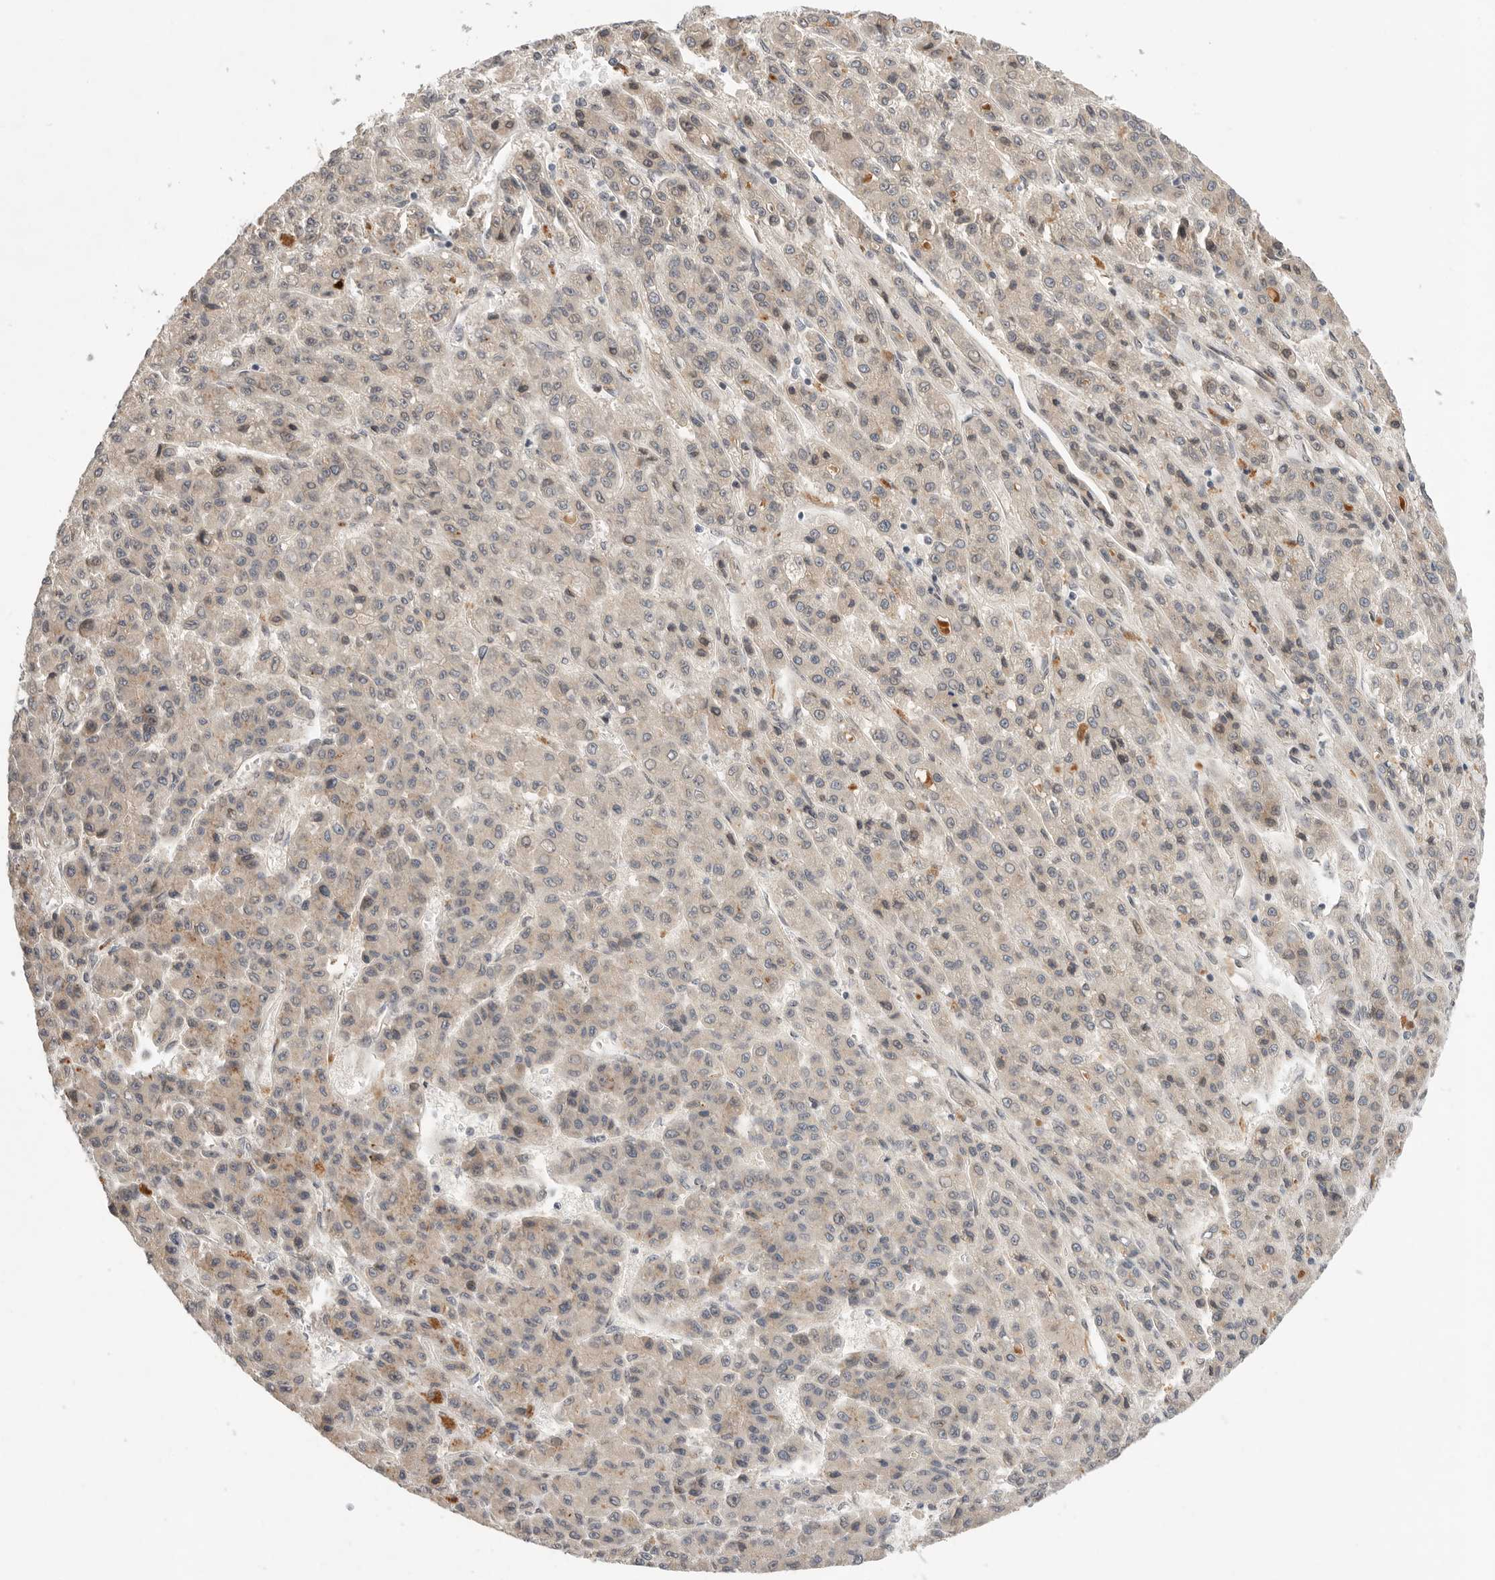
{"staining": {"intensity": "weak", "quantity": "<25%", "location": "cytoplasmic/membranous"}, "tissue": "liver cancer", "cell_type": "Tumor cells", "image_type": "cancer", "snomed": [{"axis": "morphology", "description": "Carcinoma, Hepatocellular, NOS"}, {"axis": "topography", "description": "Liver"}], "caption": "Immunohistochemistry of liver hepatocellular carcinoma reveals no positivity in tumor cells.", "gene": "LEMD3", "patient": {"sex": "male", "age": 70}}